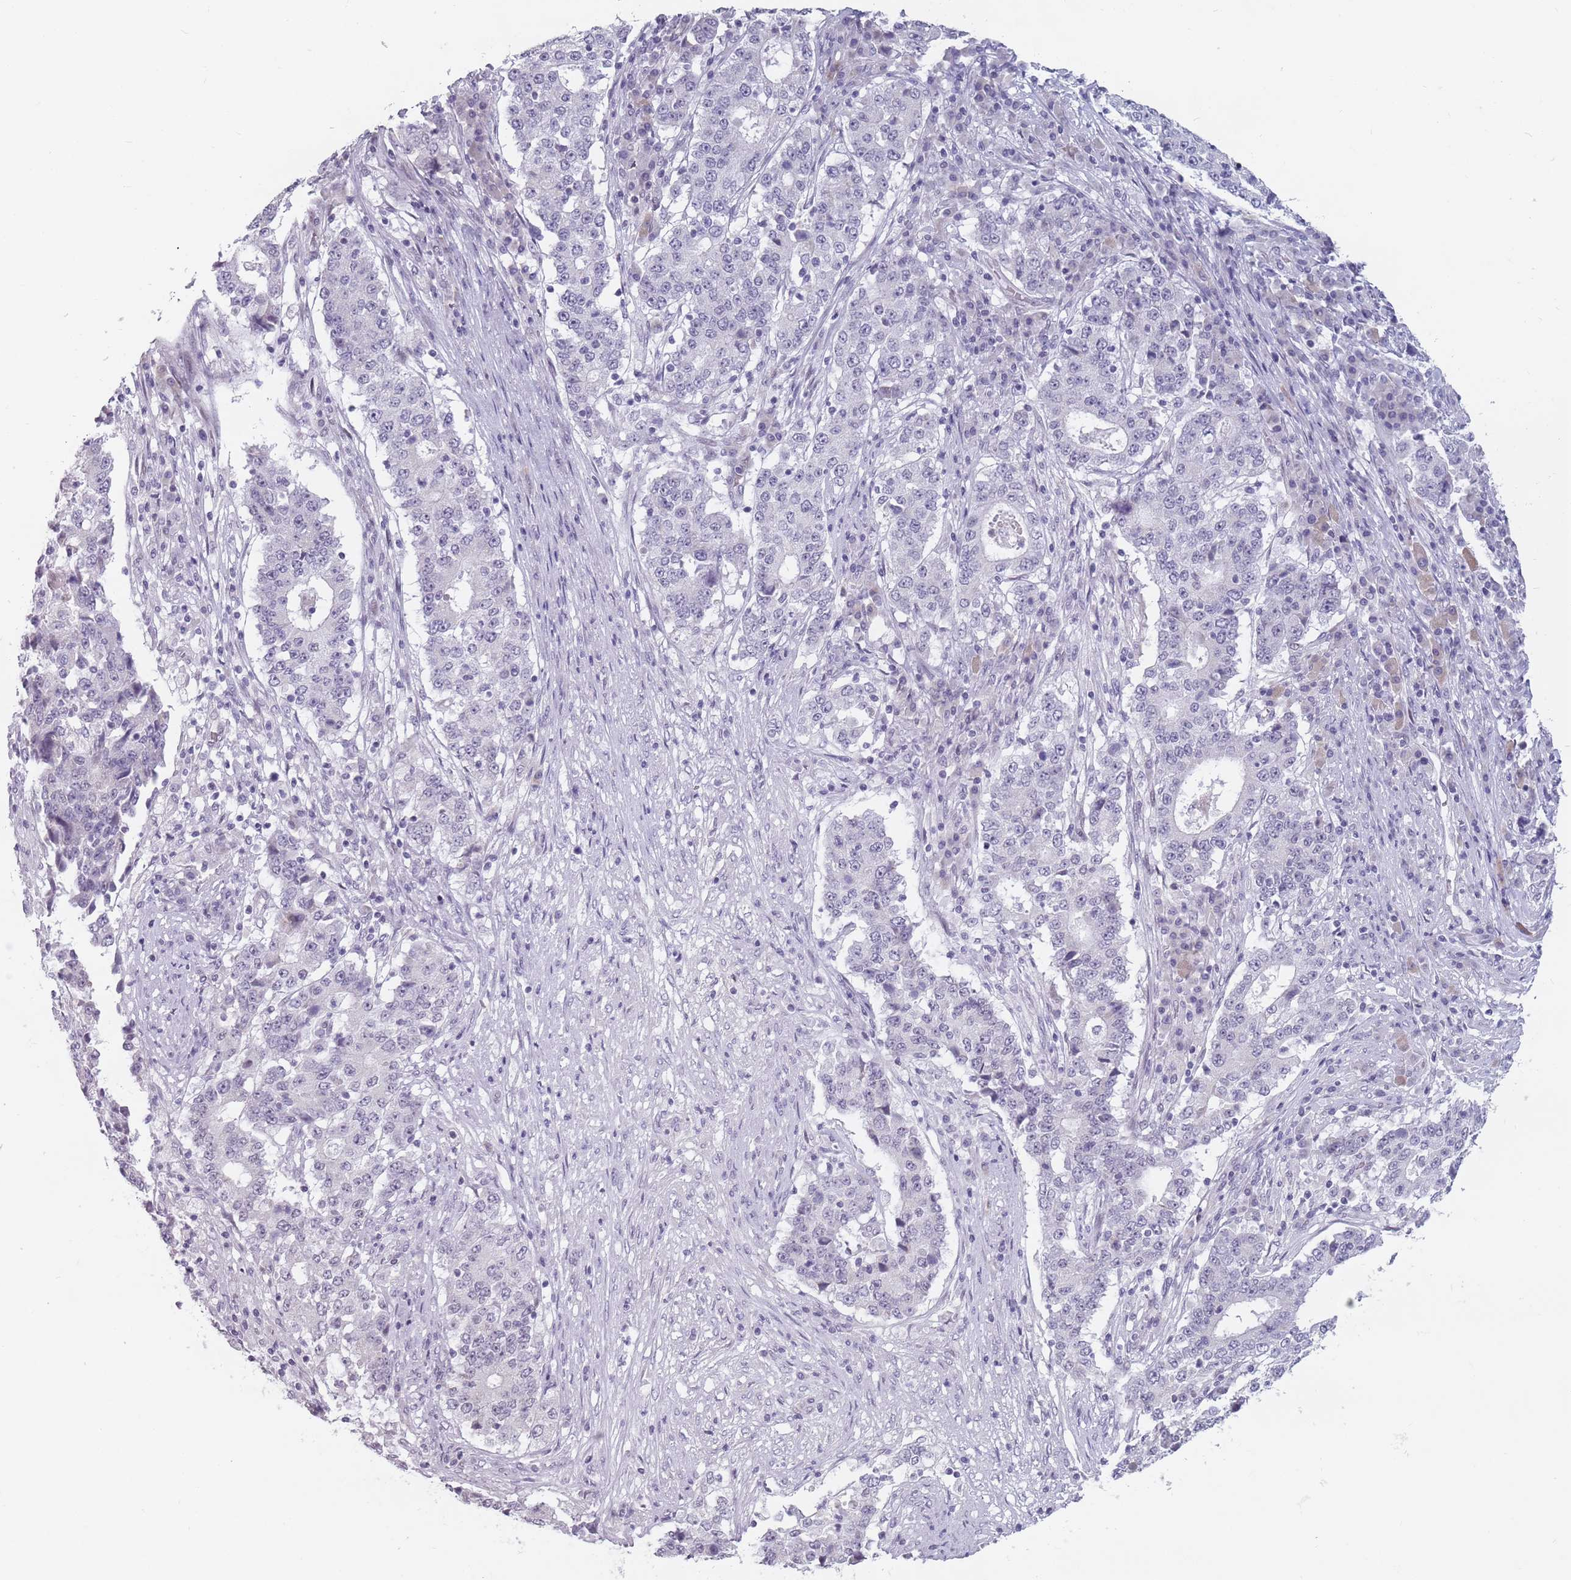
{"staining": {"intensity": "negative", "quantity": "none", "location": "none"}, "tissue": "stomach cancer", "cell_type": "Tumor cells", "image_type": "cancer", "snomed": [{"axis": "morphology", "description": "Adenocarcinoma, NOS"}, {"axis": "topography", "description": "Stomach"}], "caption": "A high-resolution photomicrograph shows immunohistochemistry staining of adenocarcinoma (stomach), which displays no significant staining in tumor cells.", "gene": "PTCHD1", "patient": {"sex": "male", "age": 59}}